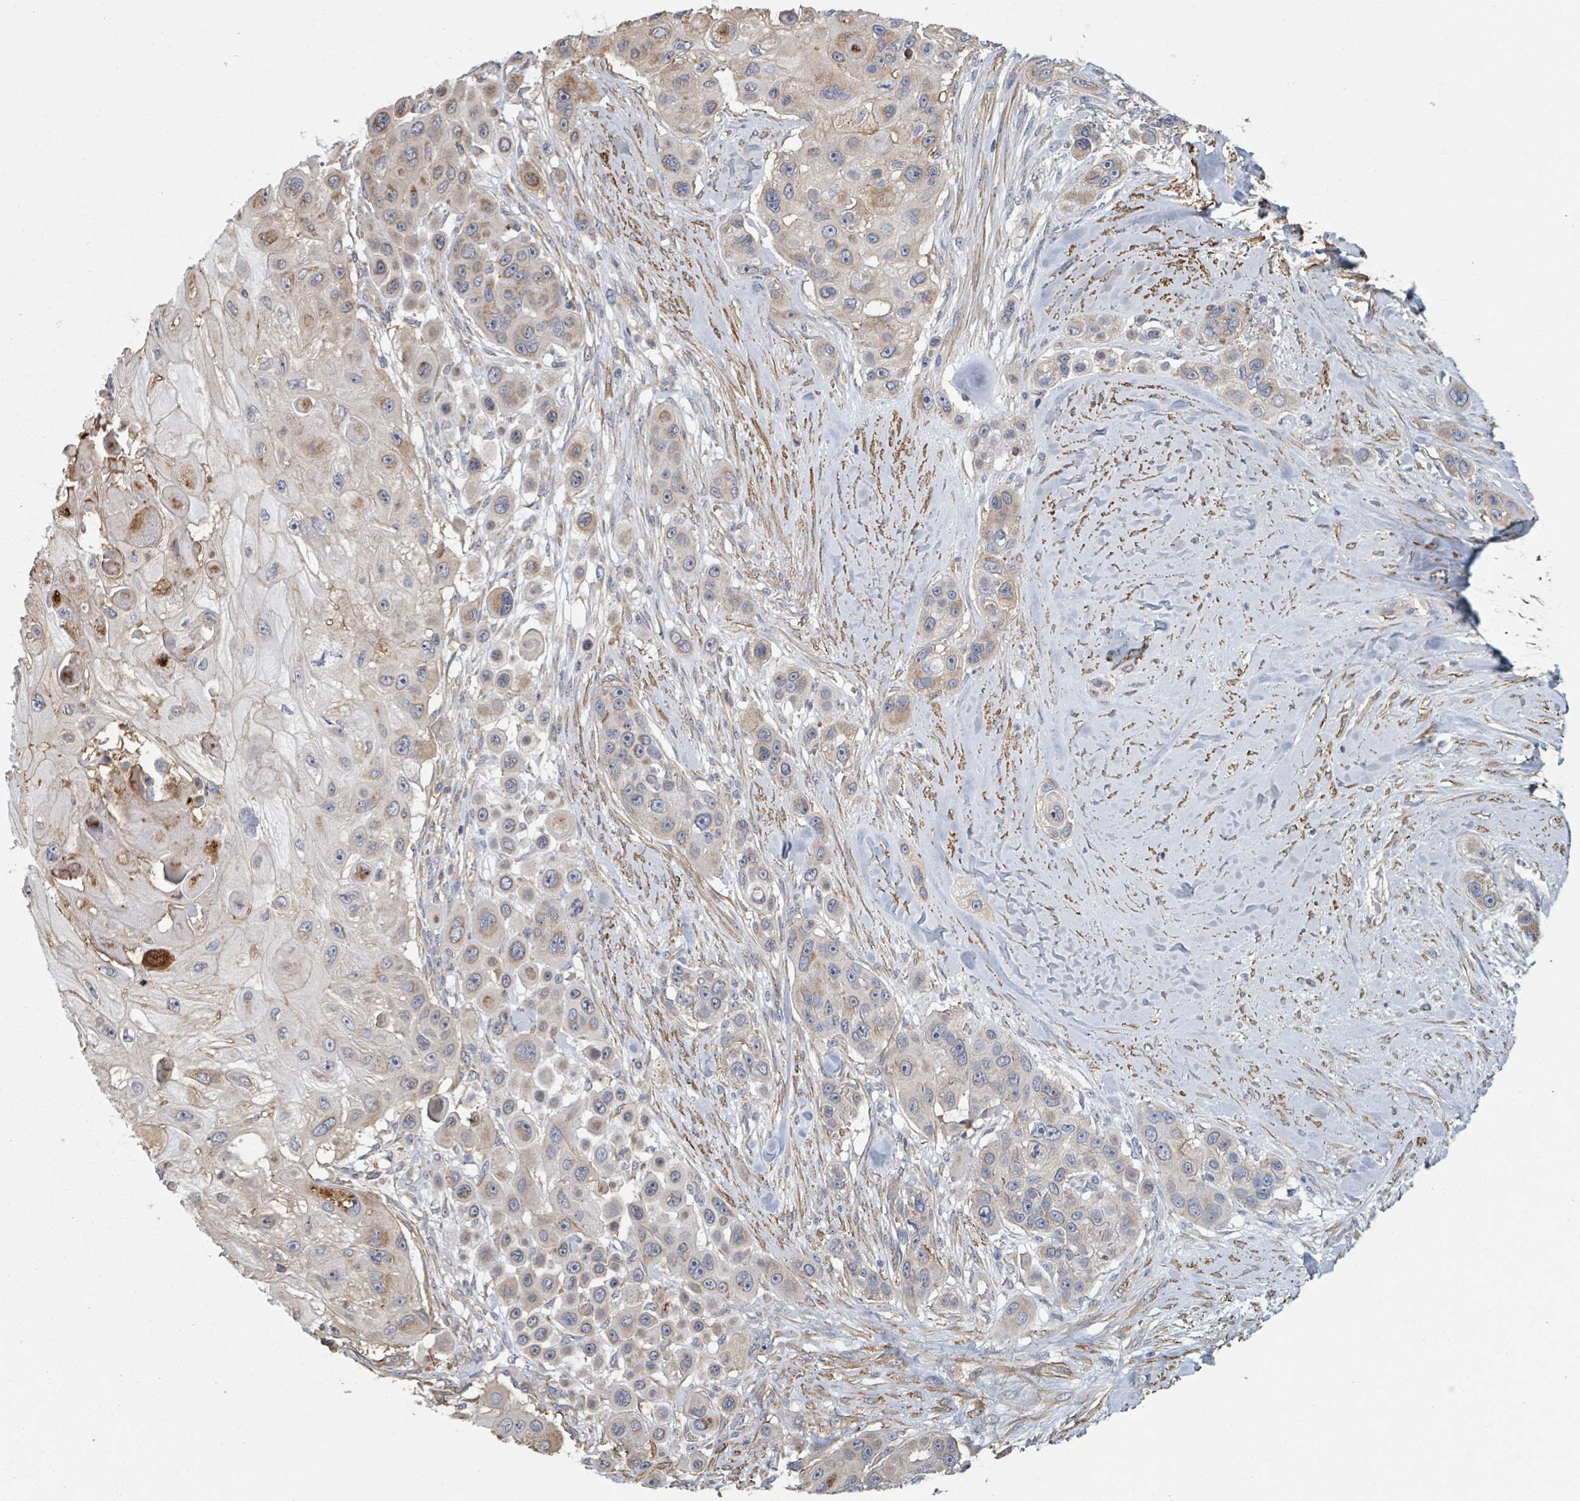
{"staining": {"intensity": "weak", "quantity": "25%-75%", "location": "cytoplasmic/membranous"}, "tissue": "skin cancer", "cell_type": "Tumor cells", "image_type": "cancer", "snomed": [{"axis": "morphology", "description": "Squamous cell carcinoma, NOS"}, {"axis": "topography", "description": "Skin"}], "caption": "IHC image of squamous cell carcinoma (skin) stained for a protein (brown), which demonstrates low levels of weak cytoplasmic/membranous staining in about 25%-75% of tumor cells.", "gene": "ADCK1", "patient": {"sex": "male", "age": 67}}